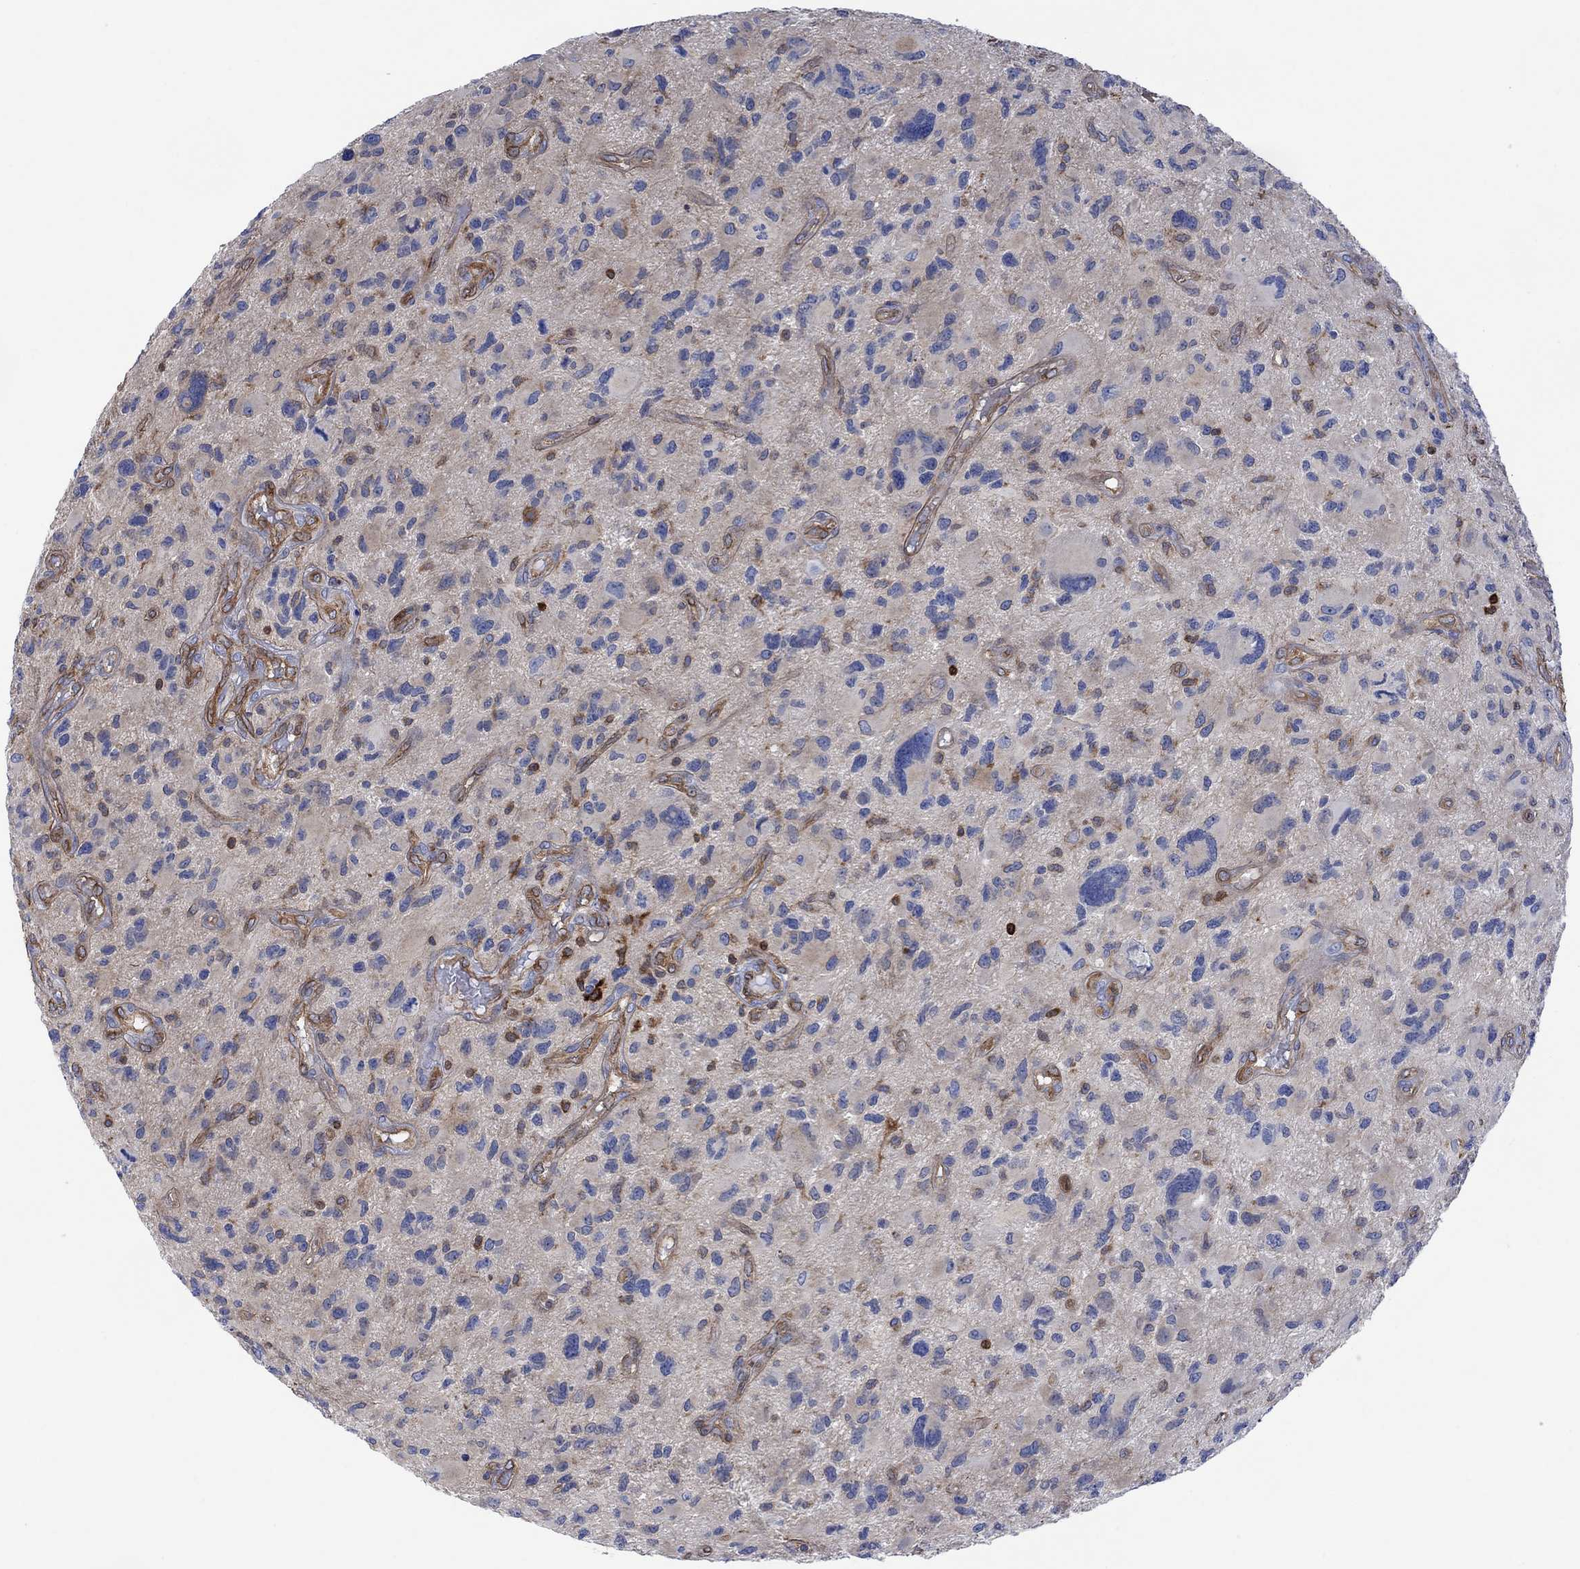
{"staining": {"intensity": "negative", "quantity": "none", "location": "none"}, "tissue": "glioma", "cell_type": "Tumor cells", "image_type": "cancer", "snomed": [{"axis": "morphology", "description": "Glioma, malignant, NOS"}, {"axis": "morphology", "description": "Glioma, malignant, High grade"}, {"axis": "topography", "description": "Brain"}], "caption": "This image is of malignant glioma (high-grade) stained with IHC to label a protein in brown with the nuclei are counter-stained blue. There is no expression in tumor cells.", "gene": "GBP5", "patient": {"sex": "female", "age": 71}}